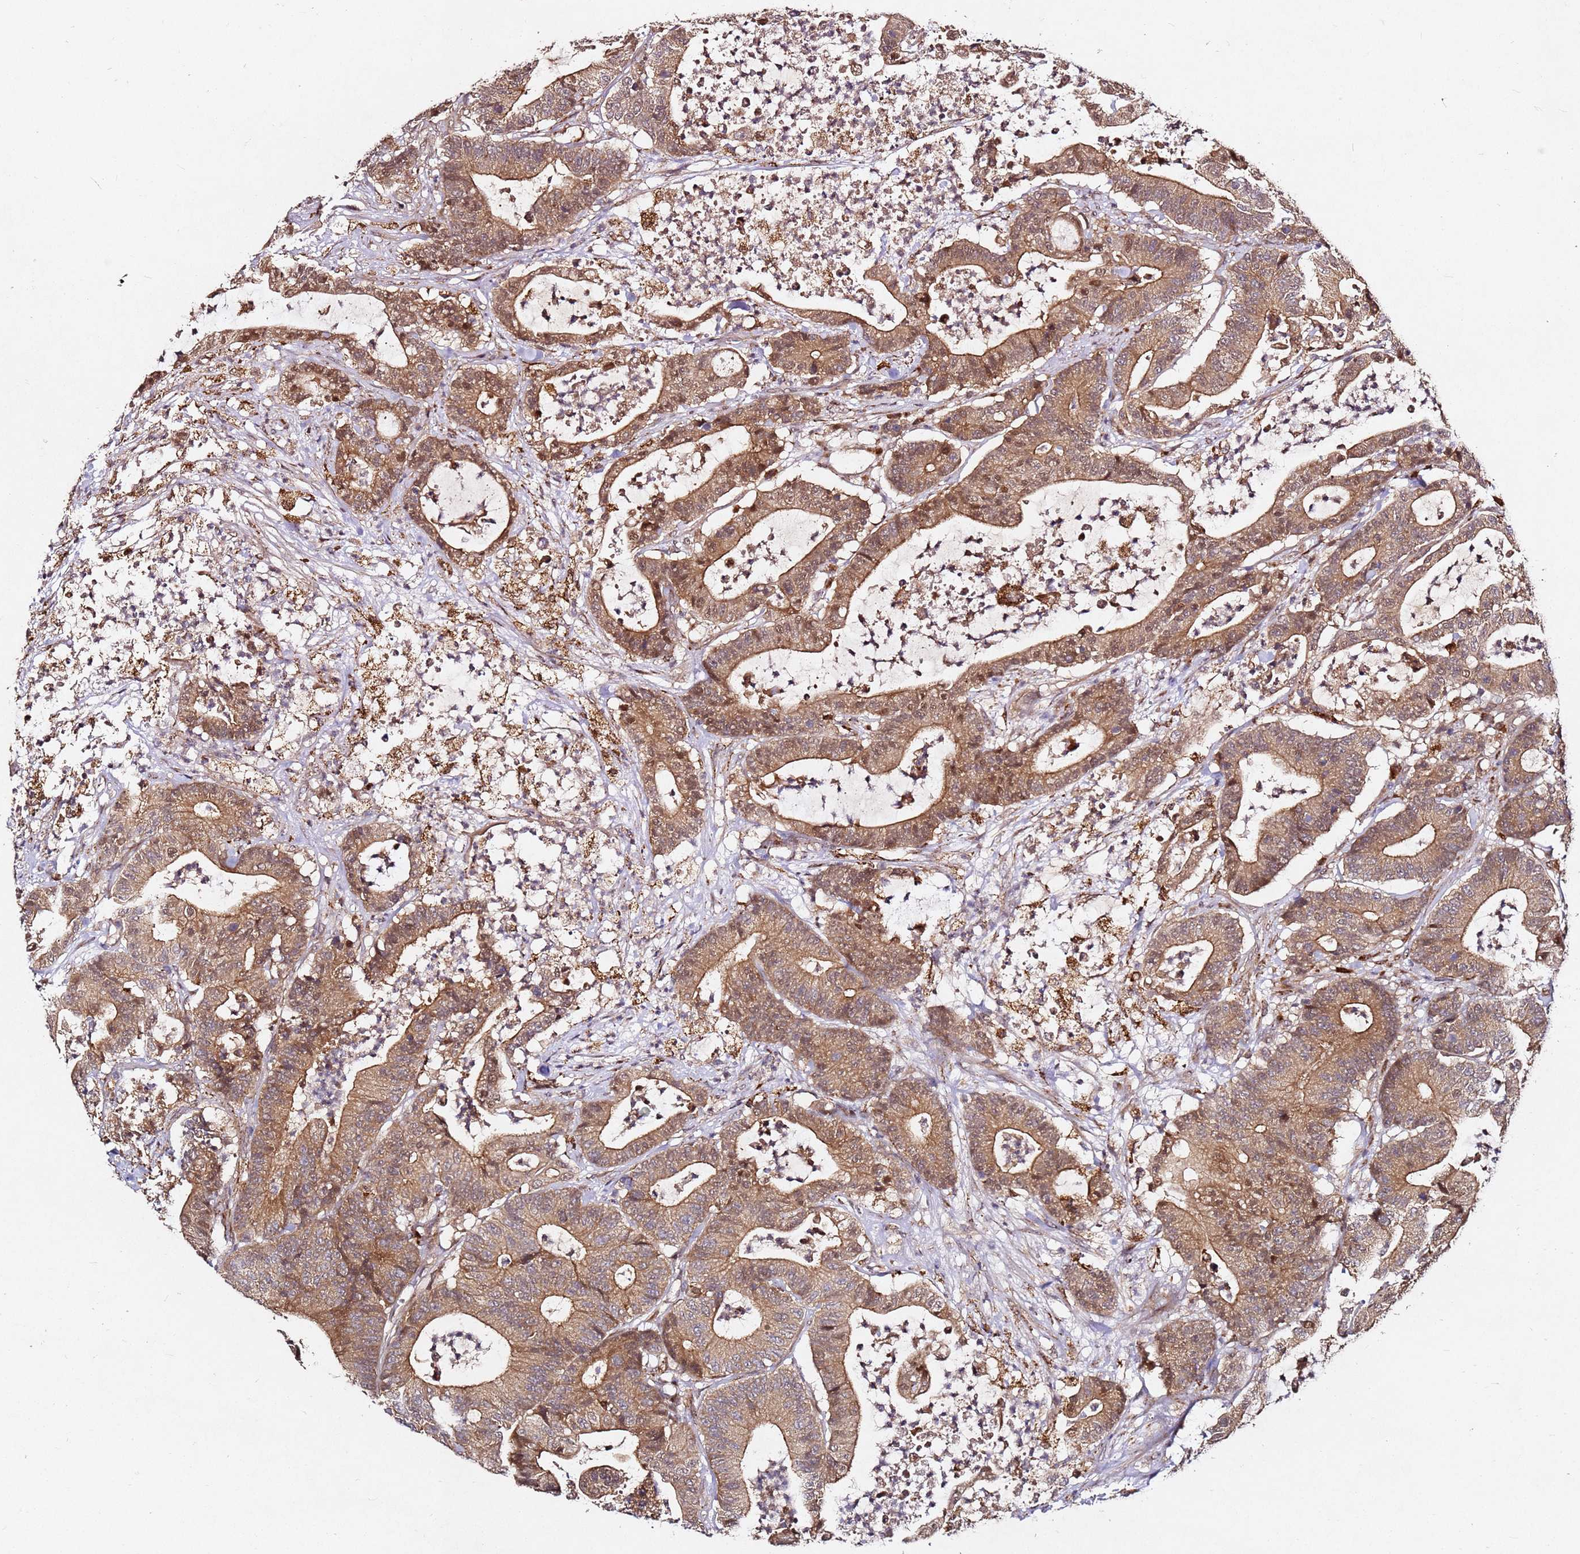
{"staining": {"intensity": "moderate", "quantity": ">75%", "location": "cytoplasmic/membranous"}, "tissue": "colorectal cancer", "cell_type": "Tumor cells", "image_type": "cancer", "snomed": [{"axis": "morphology", "description": "Adenocarcinoma, NOS"}, {"axis": "topography", "description": "Colon"}], "caption": "This is a micrograph of immunohistochemistry staining of colorectal cancer, which shows moderate staining in the cytoplasmic/membranous of tumor cells.", "gene": "ALG11", "patient": {"sex": "female", "age": 84}}